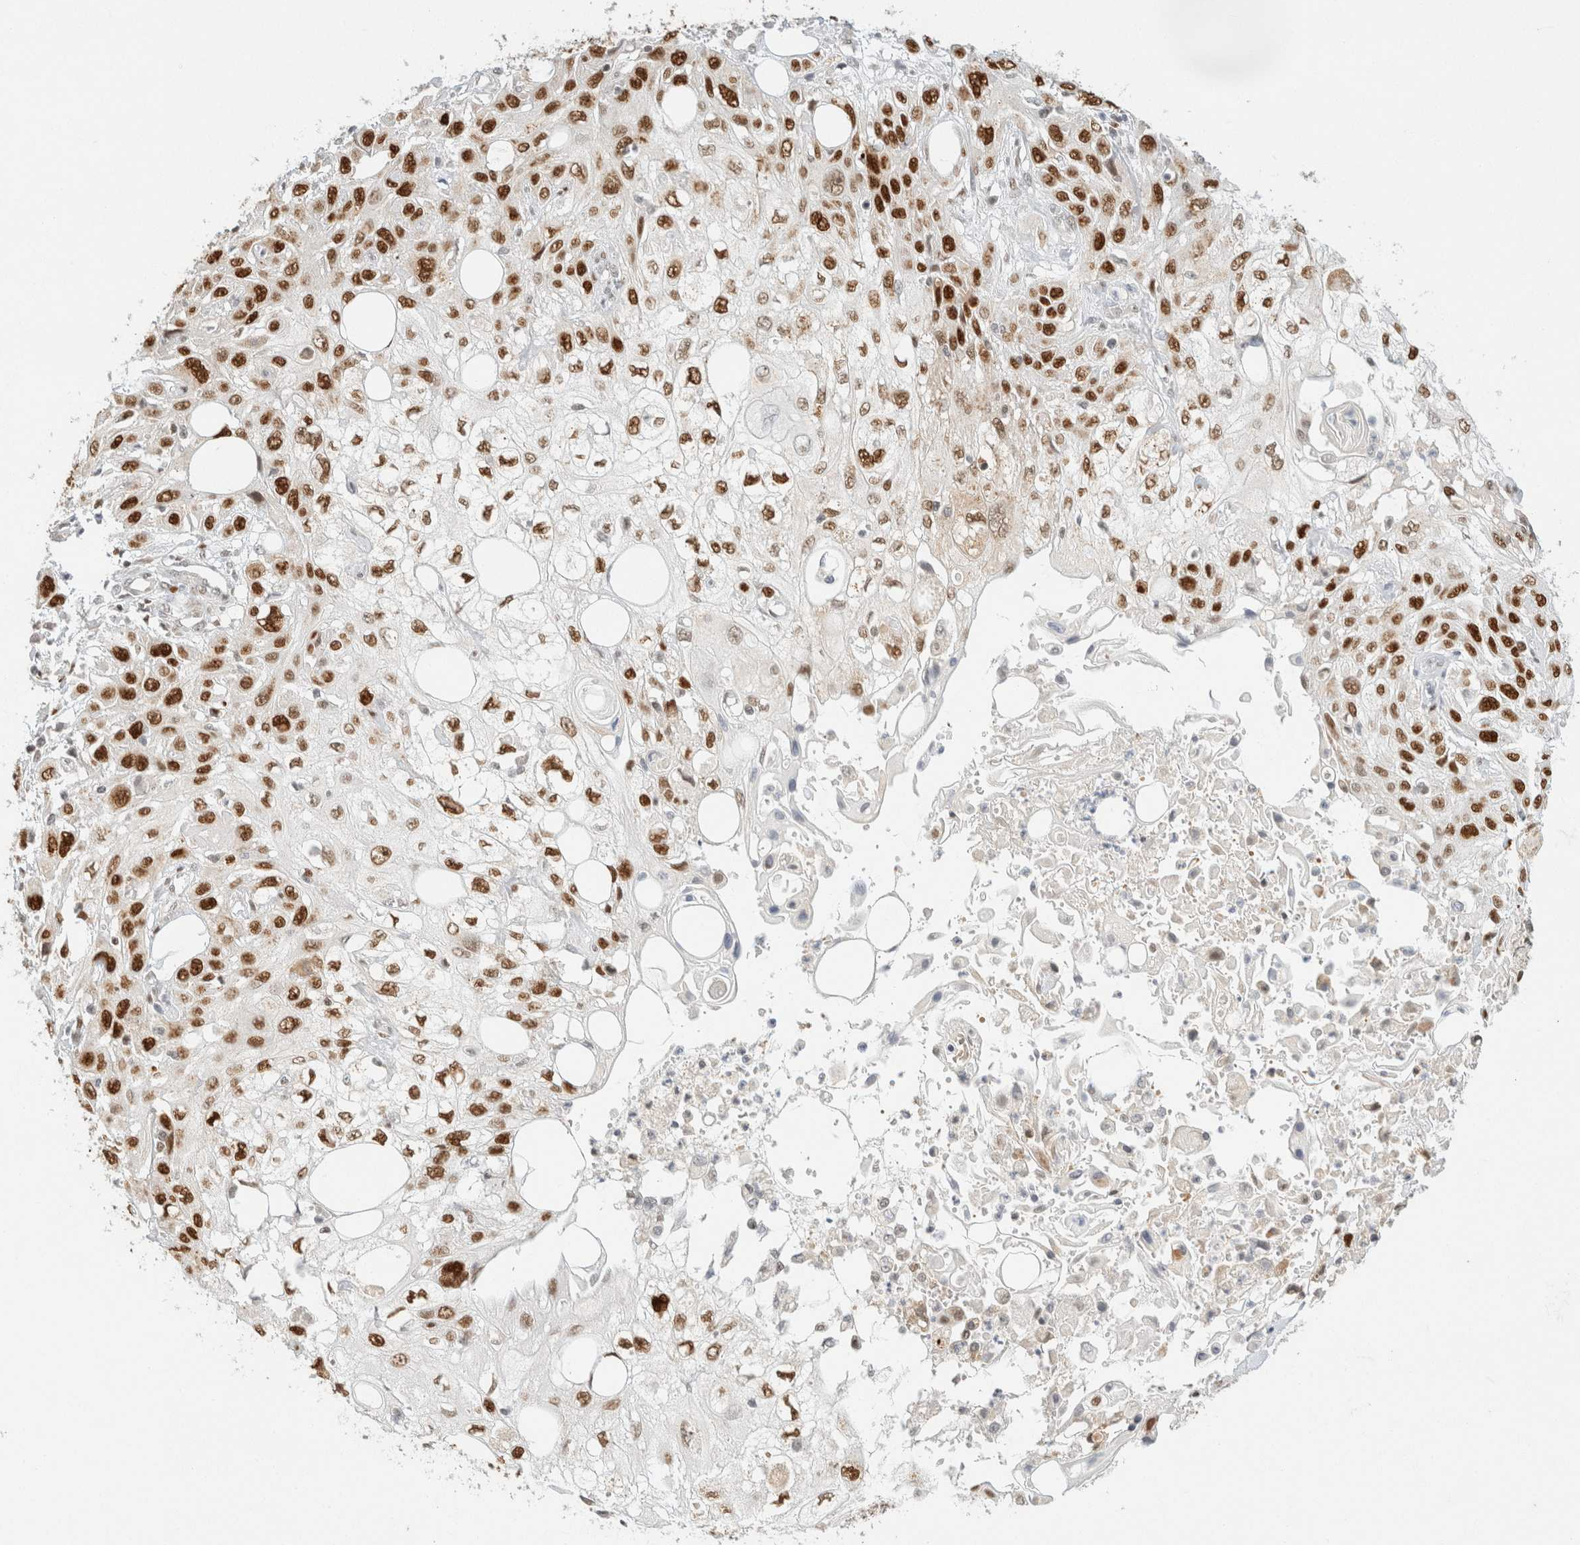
{"staining": {"intensity": "strong", "quantity": ">75%", "location": "nuclear"}, "tissue": "skin cancer", "cell_type": "Tumor cells", "image_type": "cancer", "snomed": [{"axis": "morphology", "description": "Squamous cell carcinoma, NOS"}, {"axis": "topography", "description": "Skin"}], "caption": "Strong nuclear protein expression is appreciated in about >75% of tumor cells in skin squamous cell carcinoma.", "gene": "DDB2", "patient": {"sex": "male", "age": 75}}